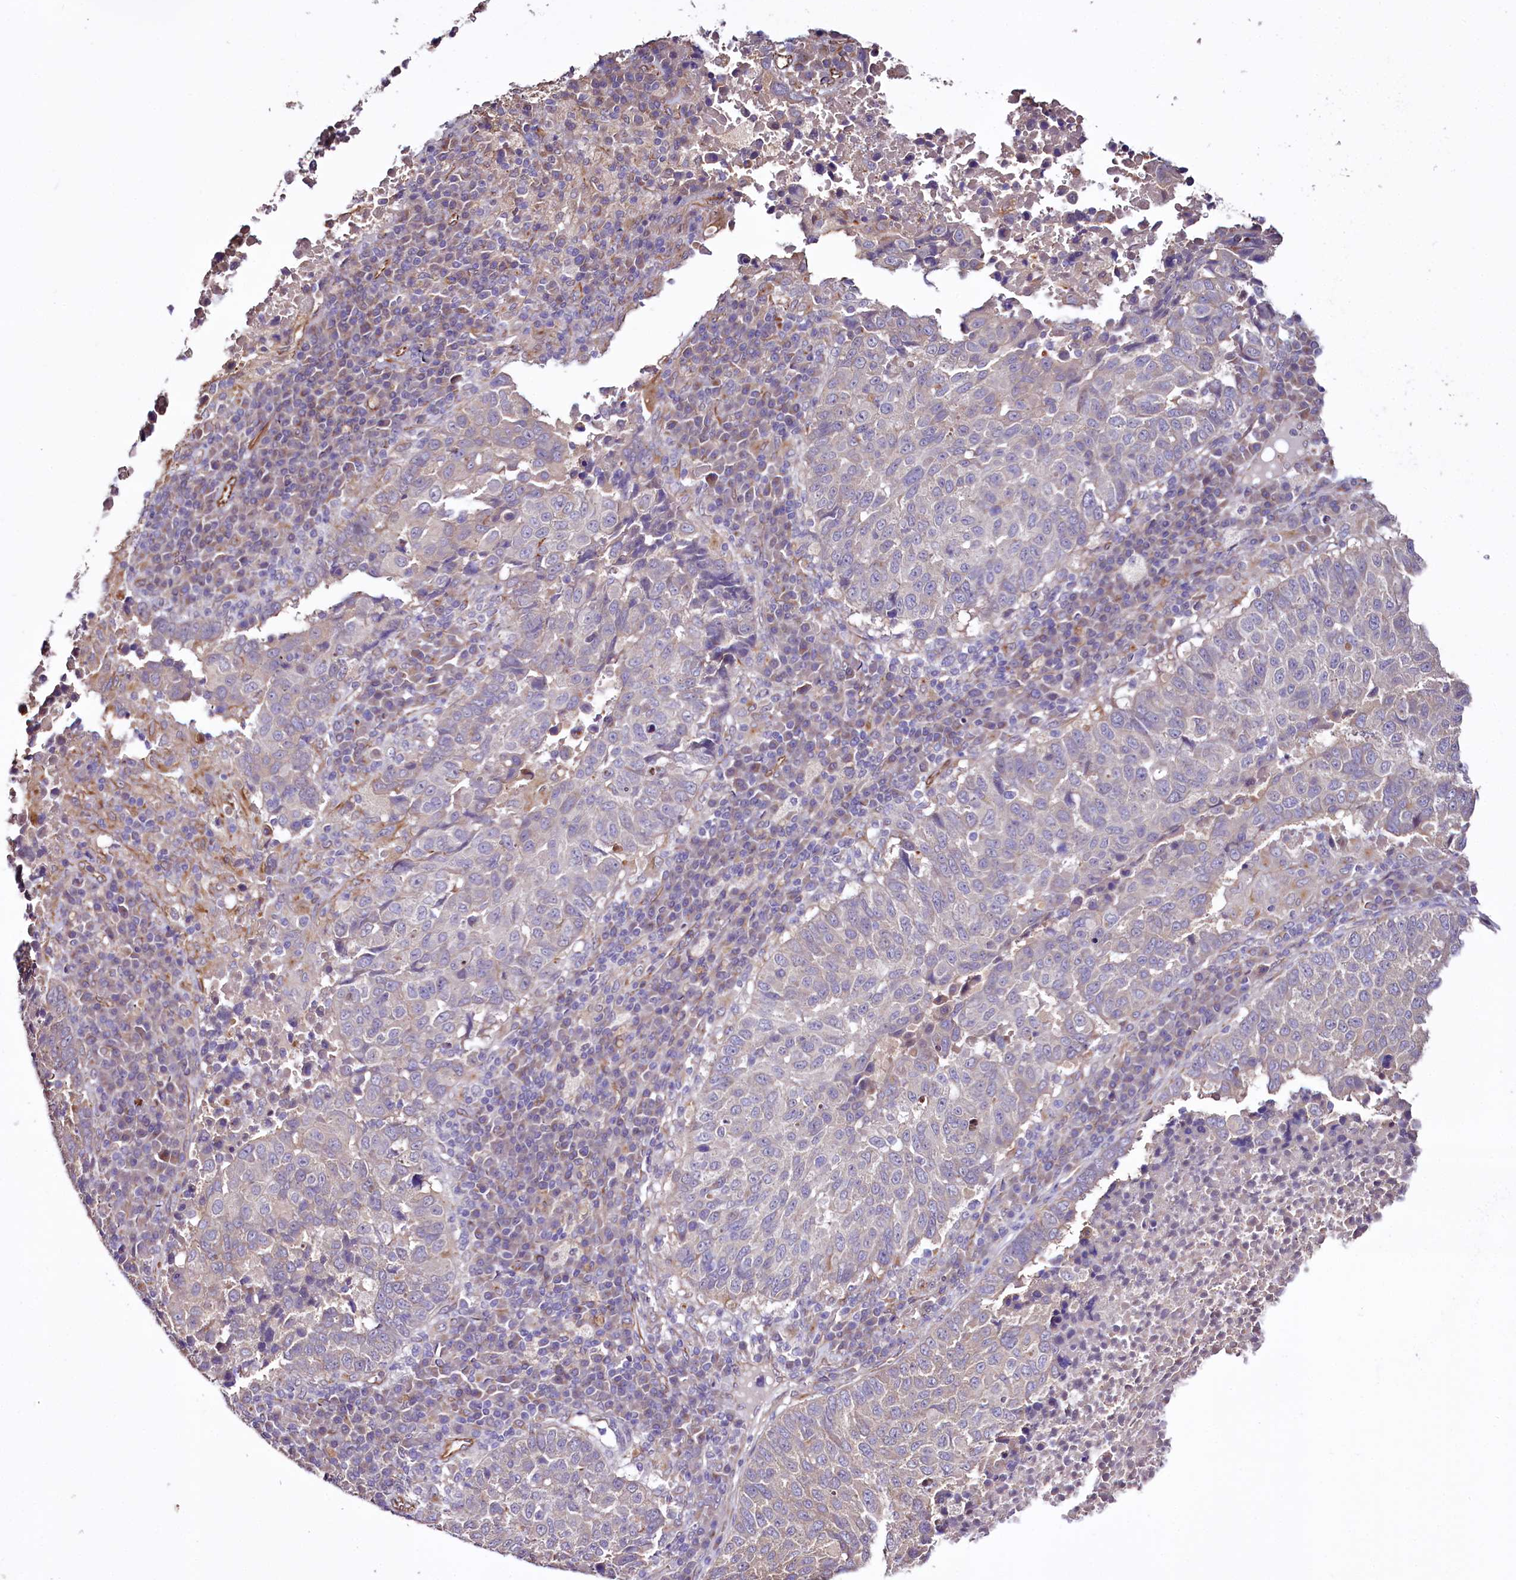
{"staining": {"intensity": "negative", "quantity": "none", "location": "none"}, "tissue": "lung cancer", "cell_type": "Tumor cells", "image_type": "cancer", "snomed": [{"axis": "morphology", "description": "Squamous cell carcinoma, NOS"}, {"axis": "topography", "description": "Lung"}], "caption": "Photomicrograph shows no protein positivity in tumor cells of lung squamous cell carcinoma tissue.", "gene": "TTC12", "patient": {"sex": "male", "age": 73}}